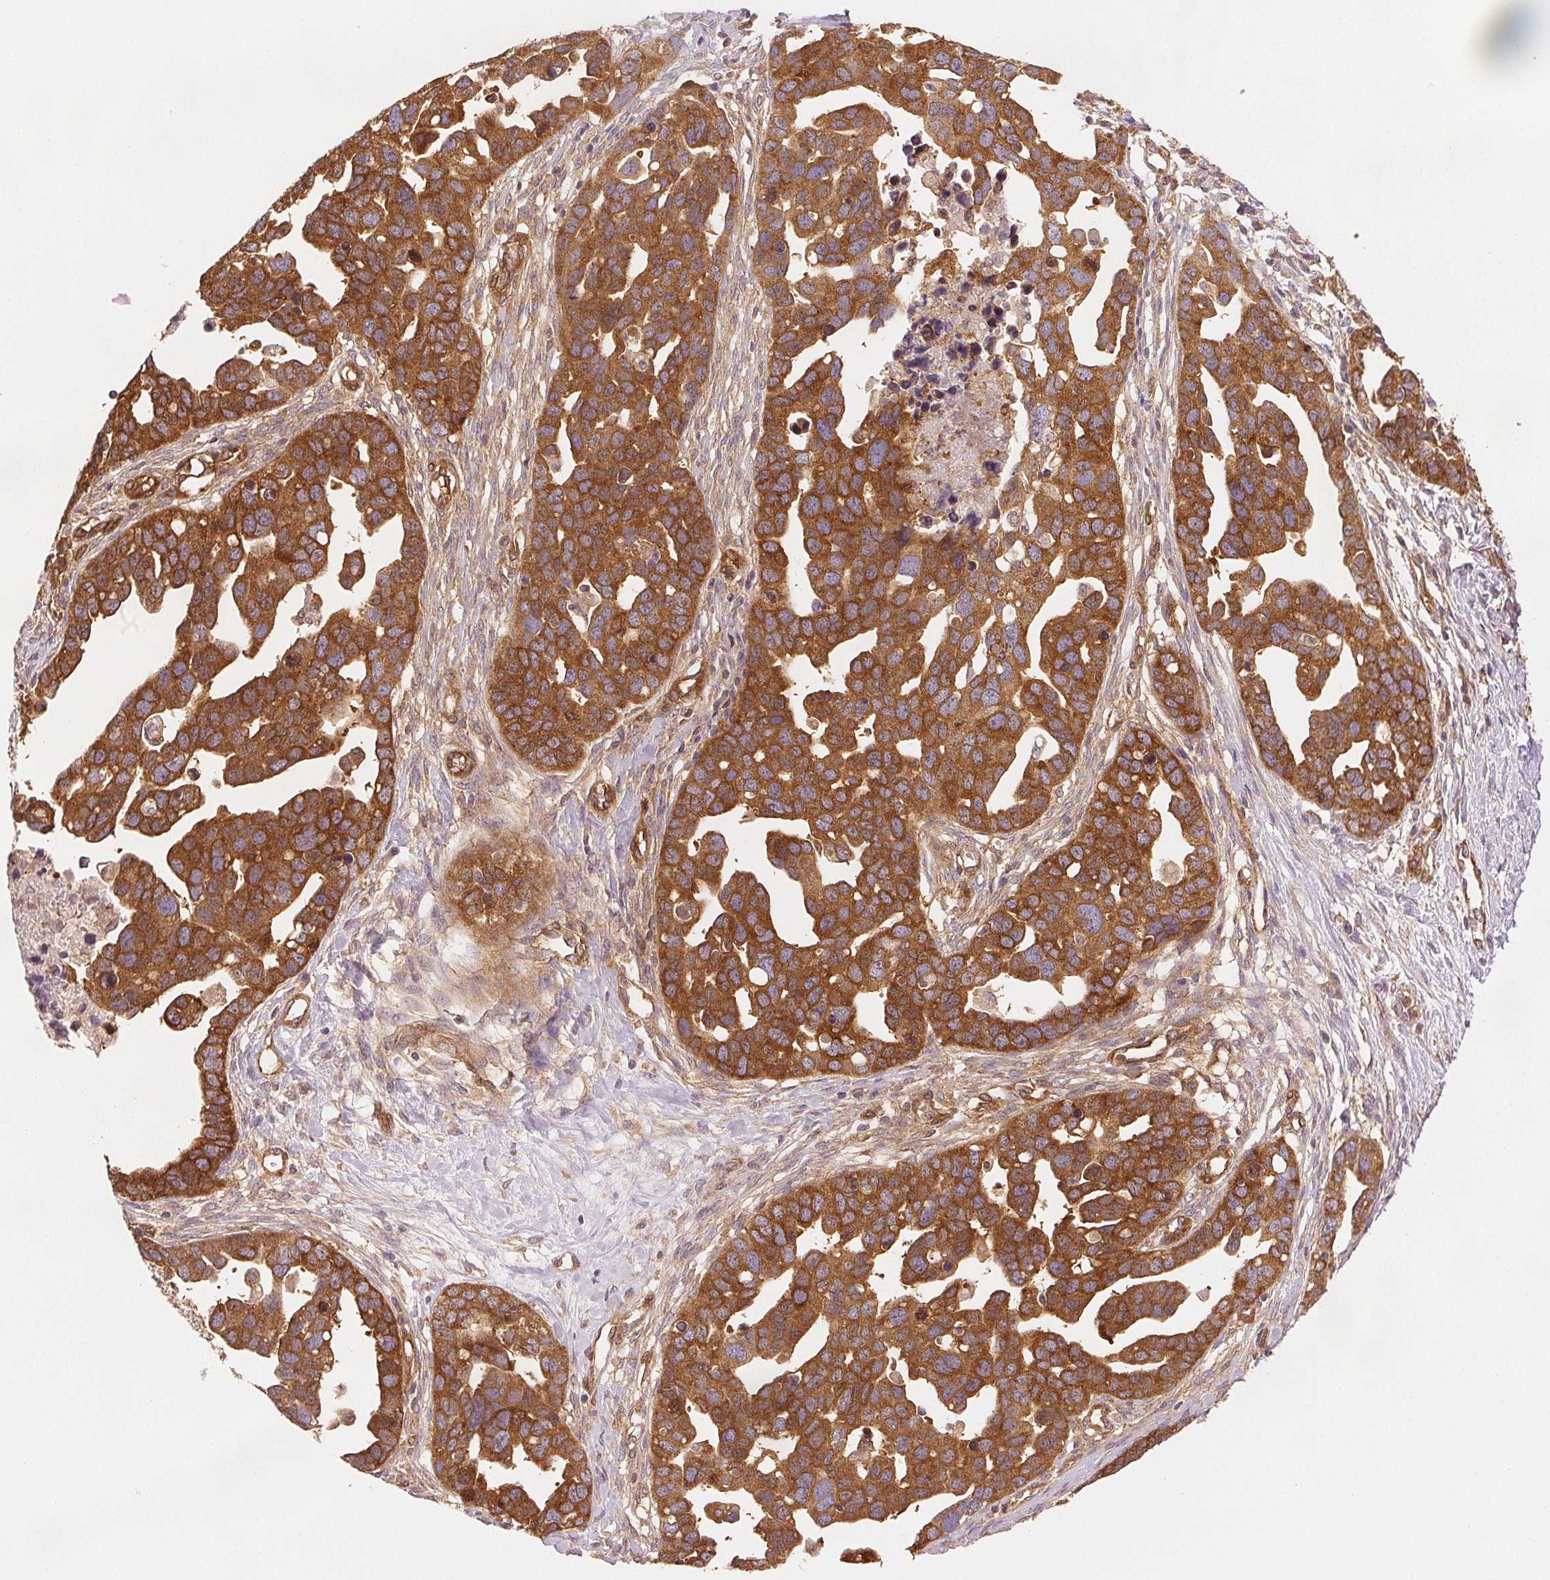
{"staining": {"intensity": "moderate", "quantity": ">75%", "location": "cytoplasmic/membranous"}, "tissue": "ovarian cancer", "cell_type": "Tumor cells", "image_type": "cancer", "snomed": [{"axis": "morphology", "description": "Cystadenocarcinoma, serous, NOS"}, {"axis": "topography", "description": "Ovary"}], "caption": "An immunohistochemistry (IHC) micrograph of tumor tissue is shown. Protein staining in brown labels moderate cytoplasmic/membranous positivity in ovarian cancer (serous cystadenocarcinoma) within tumor cells. (DAB = brown stain, brightfield microscopy at high magnification).", "gene": "DIAPH2", "patient": {"sex": "female", "age": 54}}